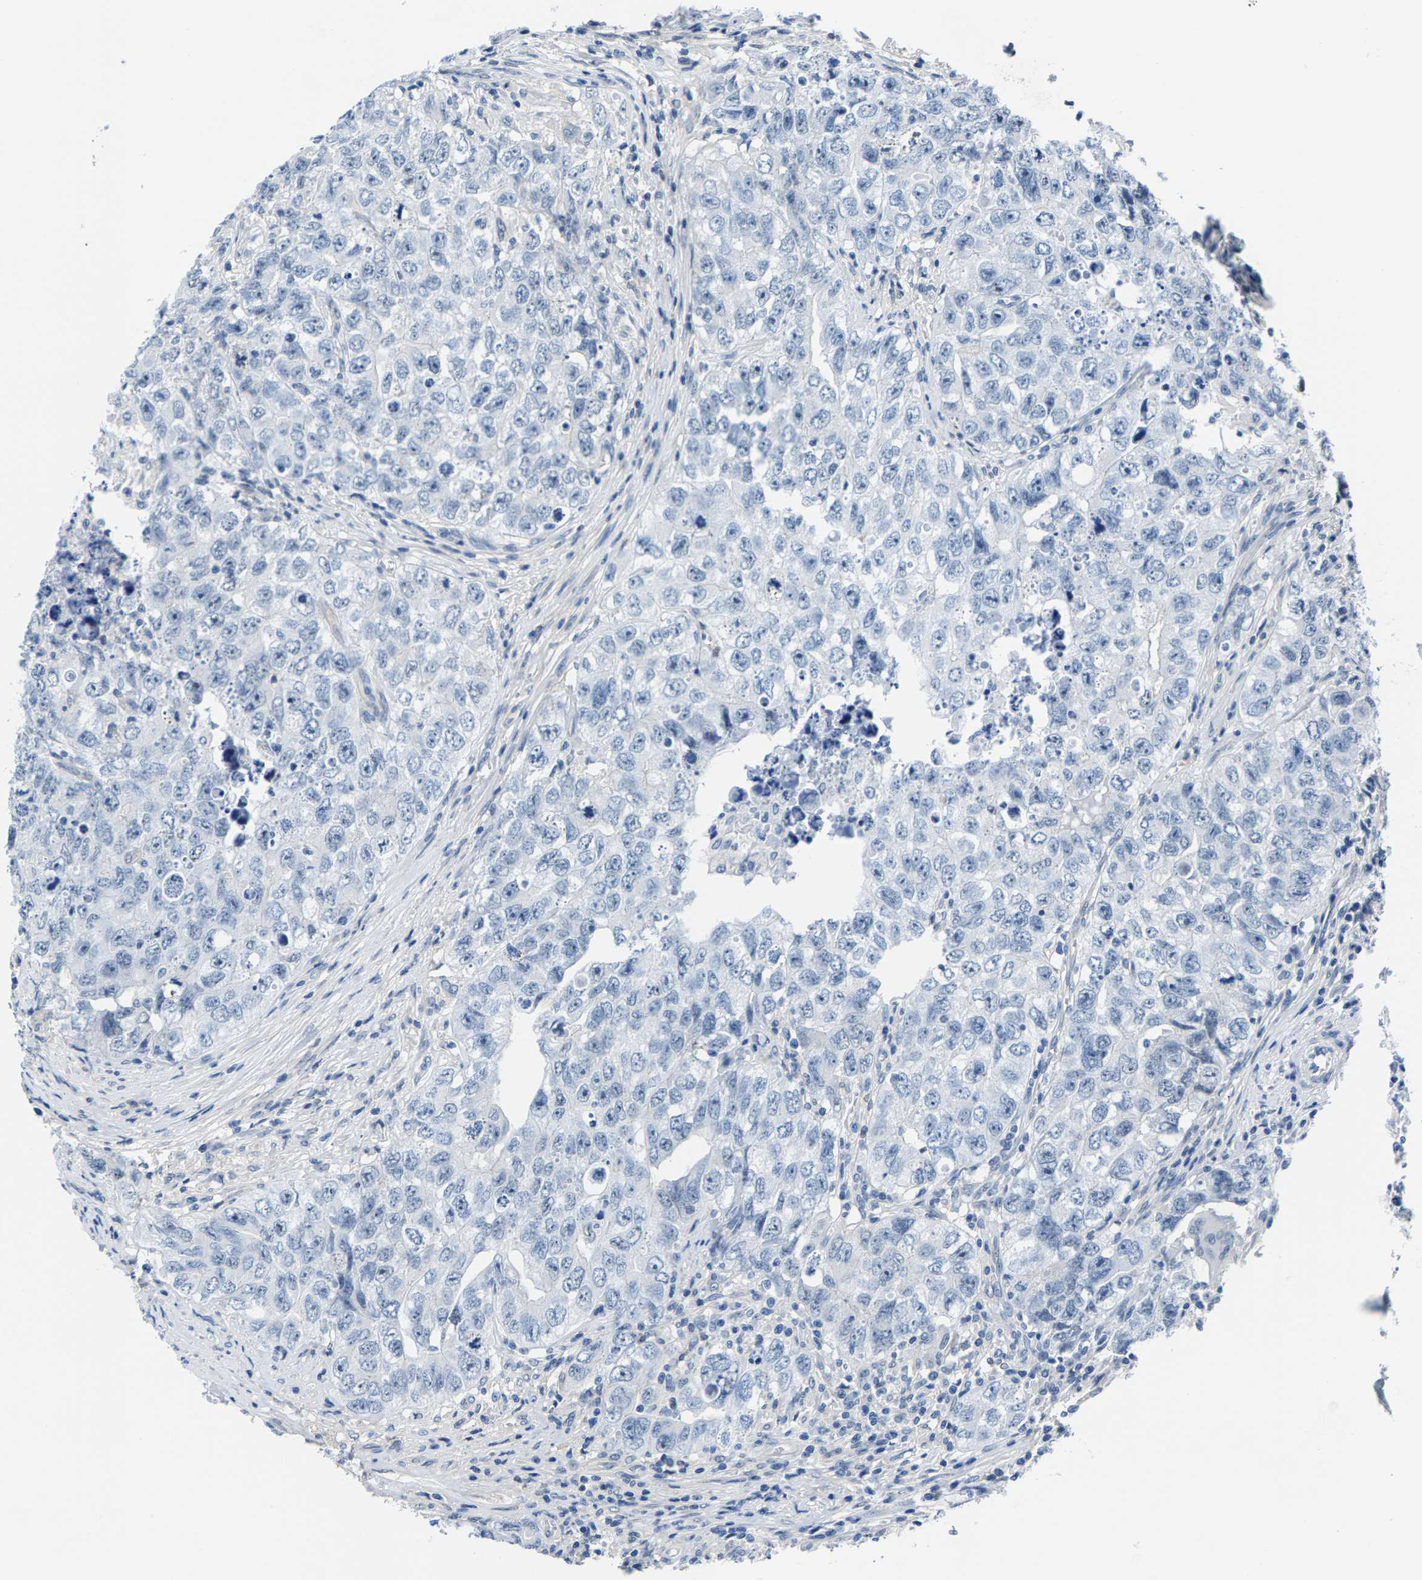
{"staining": {"intensity": "negative", "quantity": "none", "location": "none"}, "tissue": "testis cancer", "cell_type": "Tumor cells", "image_type": "cancer", "snomed": [{"axis": "morphology", "description": "Seminoma, NOS"}, {"axis": "morphology", "description": "Carcinoma, Embryonal, NOS"}, {"axis": "topography", "description": "Testis"}], "caption": "An immunohistochemistry (IHC) photomicrograph of testis cancer is shown. There is no staining in tumor cells of testis cancer.", "gene": "SSH3", "patient": {"sex": "male", "age": 43}}